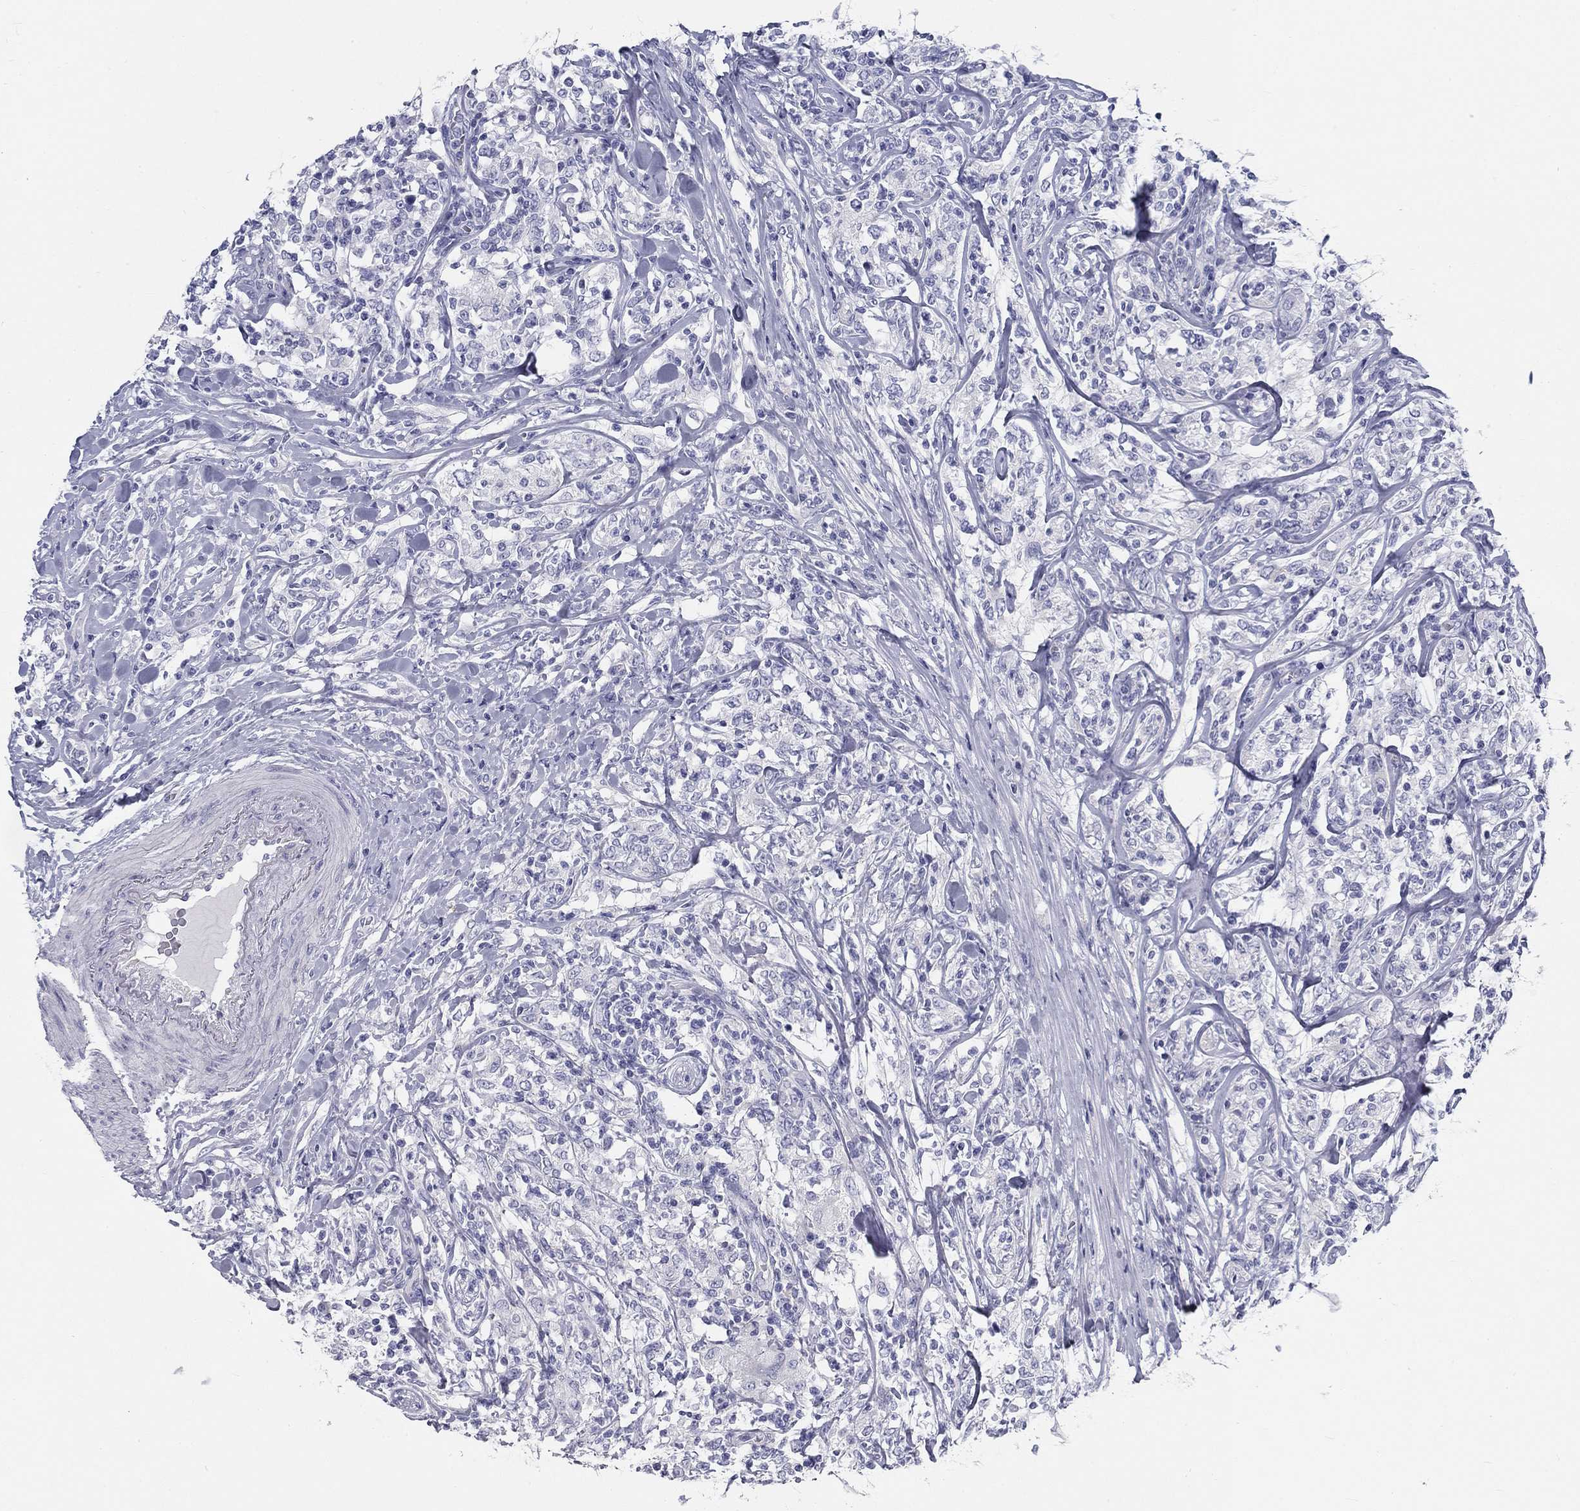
{"staining": {"intensity": "negative", "quantity": "none", "location": "none"}, "tissue": "lymphoma", "cell_type": "Tumor cells", "image_type": "cancer", "snomed": [{"axis": "morphology", "description": "Malignant lymphoma, non-Hodgkin's type, High grade"}, {"axis": "topography", "description": "Lymph node"}], "caption": "Immunohistochemical staining of high-grade malignant lymphoma, non-Hodgkin's type demonstrates no significant expression in tumor cells.", "gene": "GALNTL5", "patient": {"sex": "female", "age": 84}}